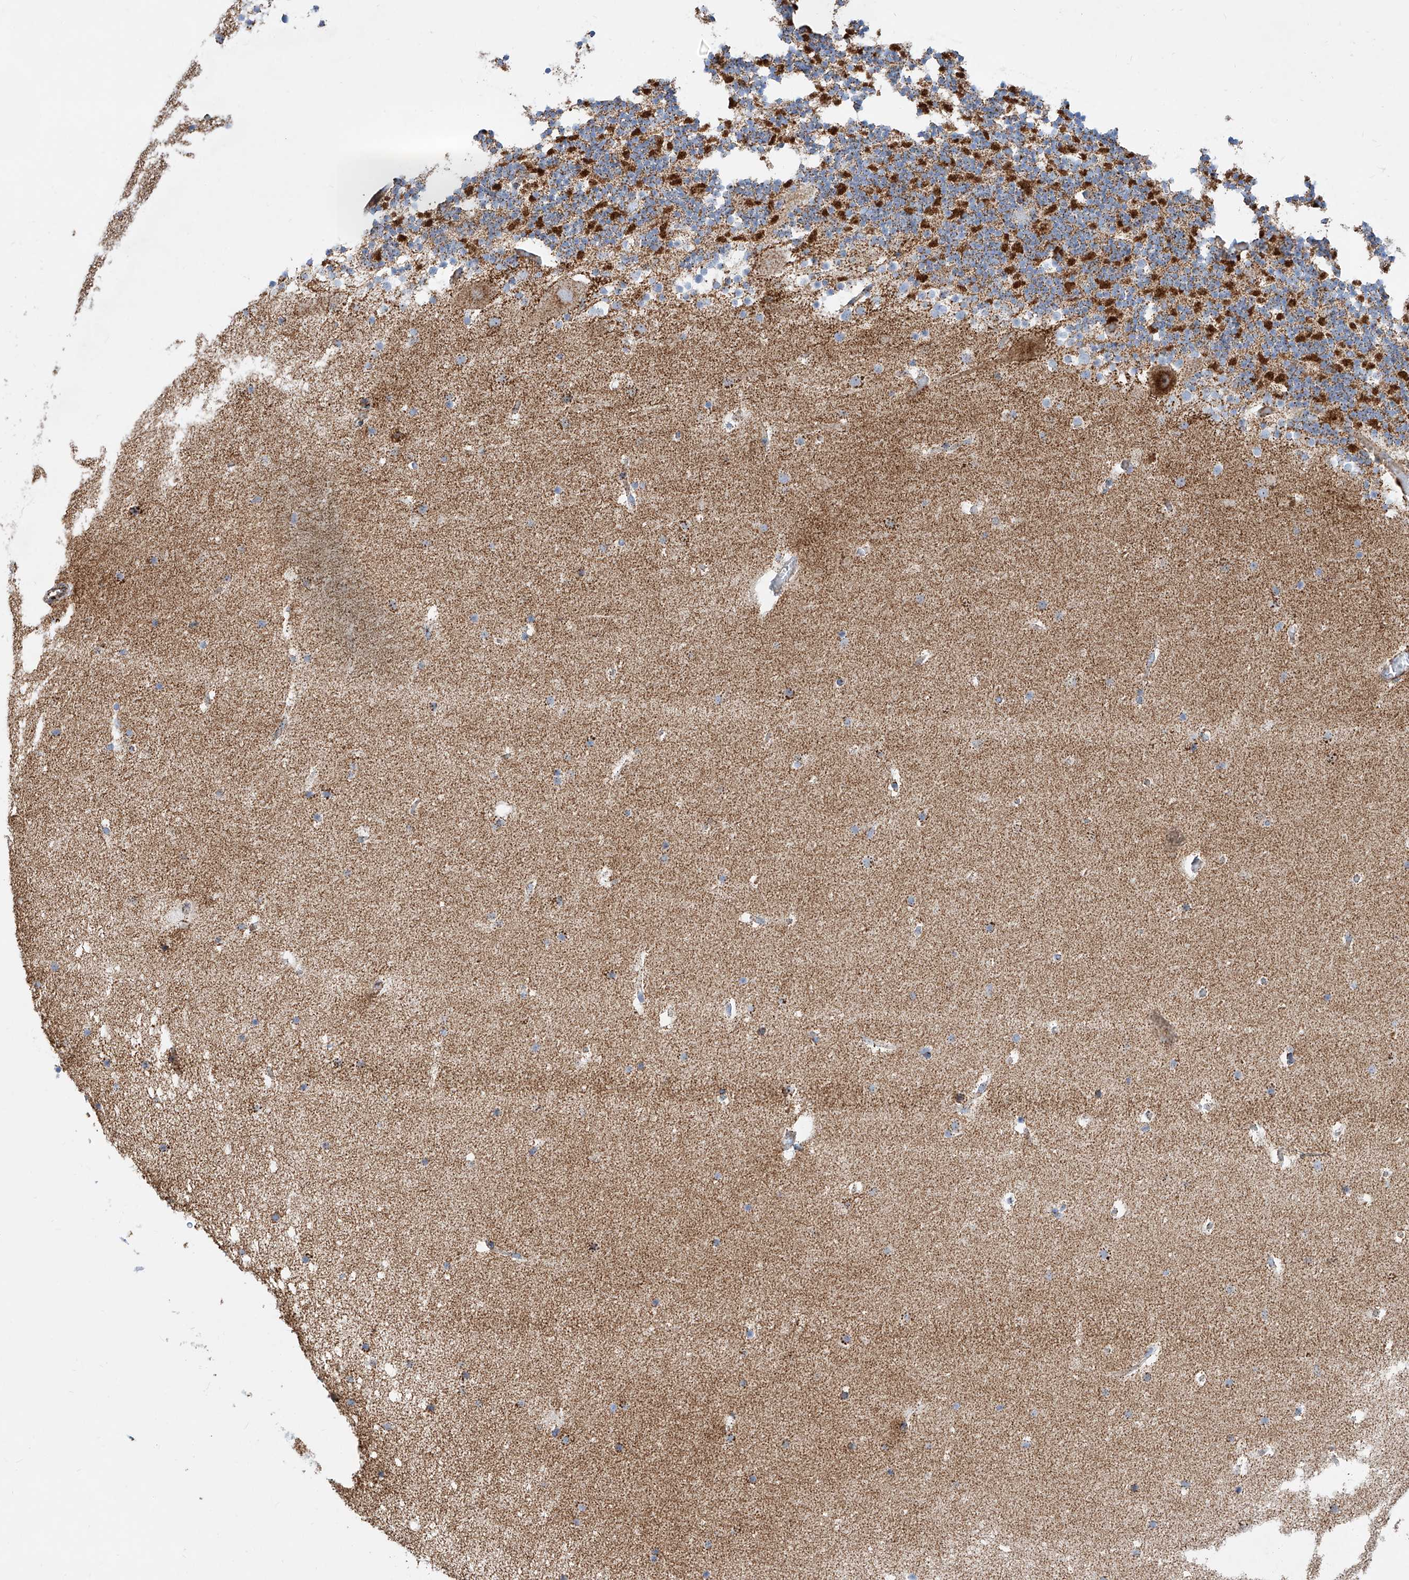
{"staining": {"intensity": "strong", "quantity": "25%-75%", "location": "cytoplasmic/membranous"}, "tissue": "cerebellum", "cell_type": "Cells in granular layer", "image_type": "normal", "snomed": [{"axis": "morphology", "description": "Normal tissue, NOS"}, {"axis": "topography", "description": "Cerebellum"}], "caption": "Immunohistochemistry (DAB) staining of unremarkable human cerebellum displays strong cytoplasmic/membranous protein staining in about 25%-75% of cells in granular layer. (IHC, brightfield microscopy, high magnification).", "gene": "CST9", "patient": {"sex": "male", "age": 57}}